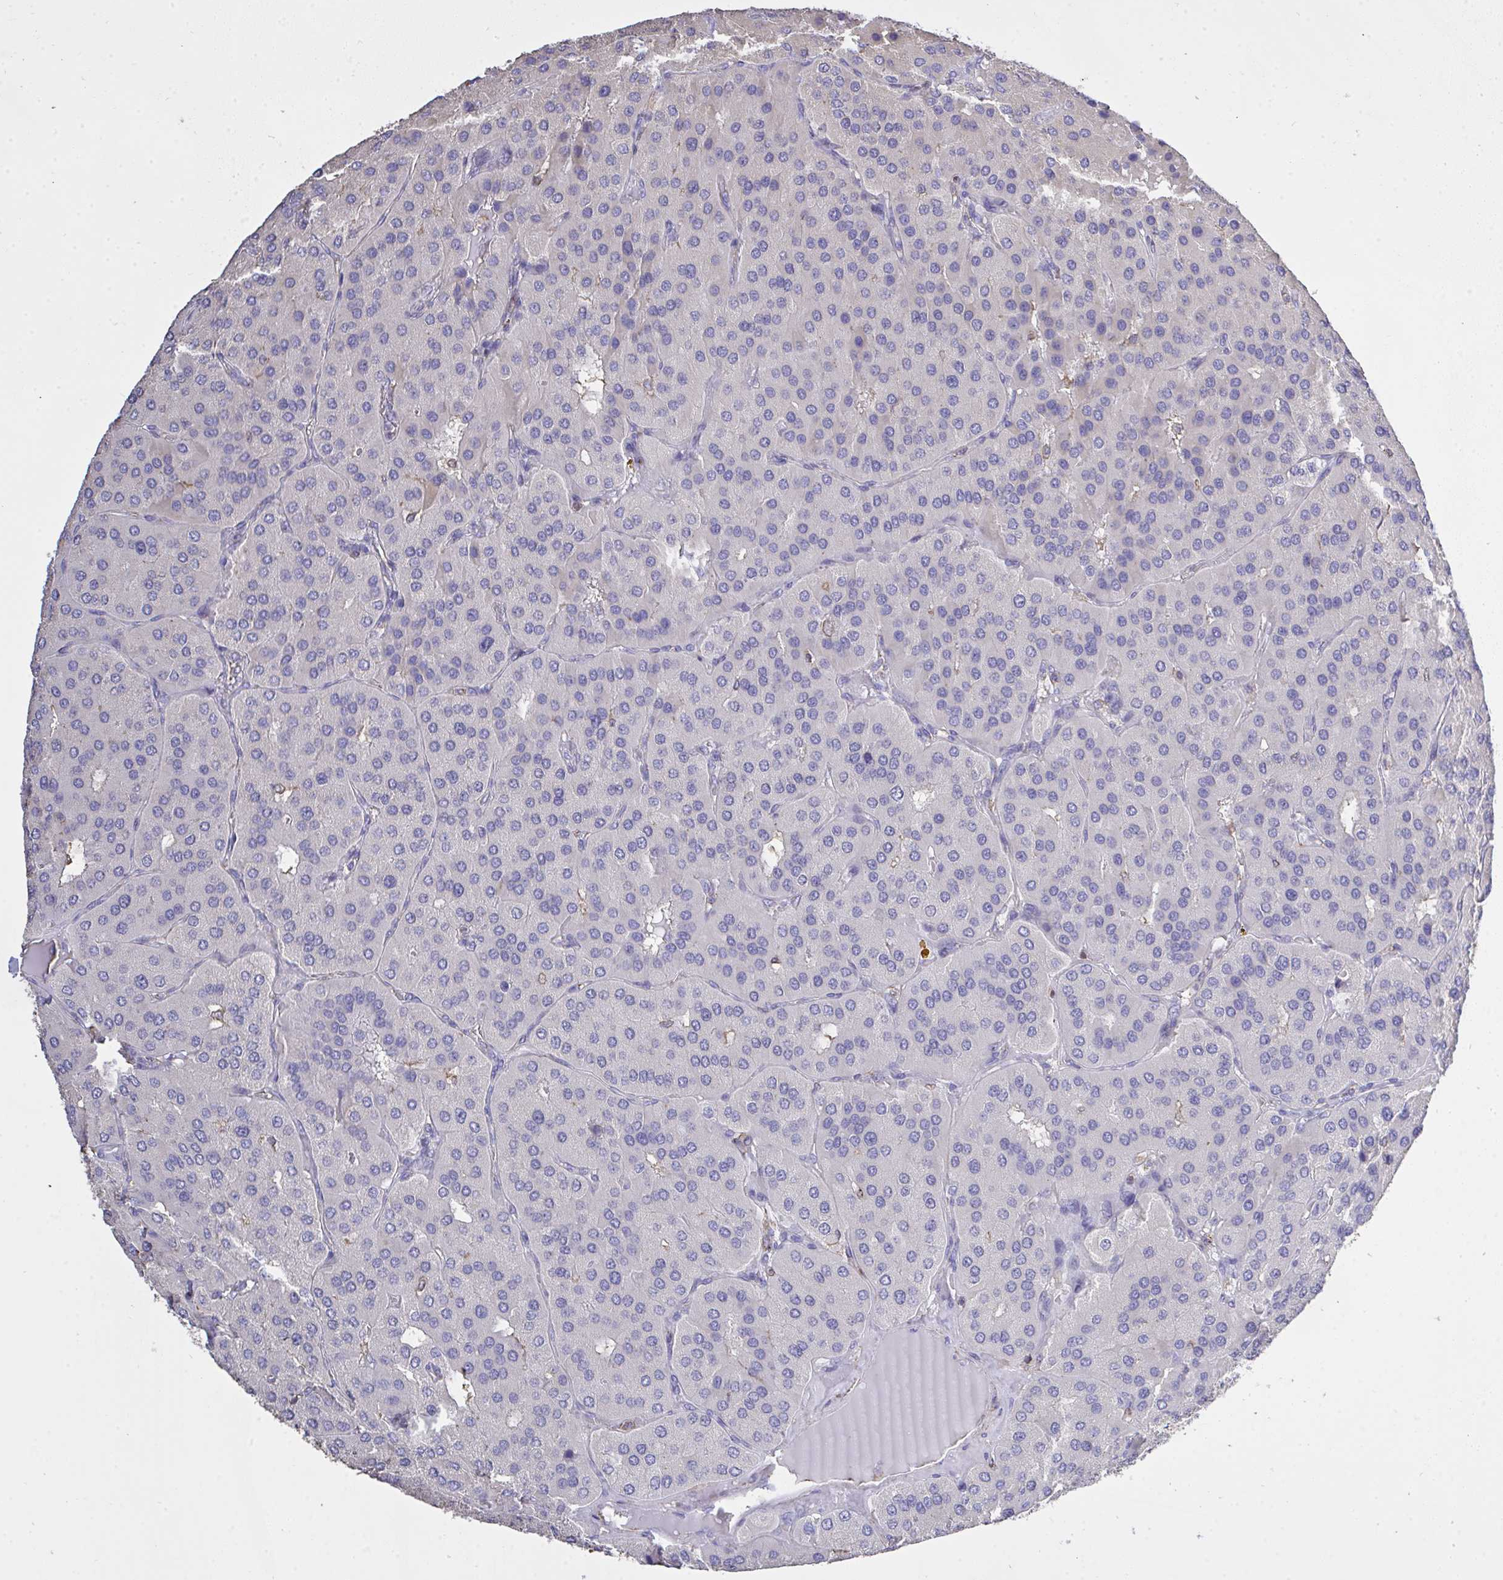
{"staining": {"intensity": "negative", "quantity": "none", "location": "none"}, "tissue": "parathyroid gland", "cell_type": "Glandular cells", "image_type": "normal", "snomed": [{"axis": "morphology", "description": "Normal tissue, NOS"}, {"axis": "morphology", "description": "Adenoma, NOS"}, {"axis": "topography", "description": "Parathyroid gland"}], "caption": "Immunohistochemistry photomicrograph of normal human parathyroid gland stained for a protein (brown), which shows no staining in glandular cells.", "gene": "IL23R", "patient": {"sex": "female", "age": 86}}